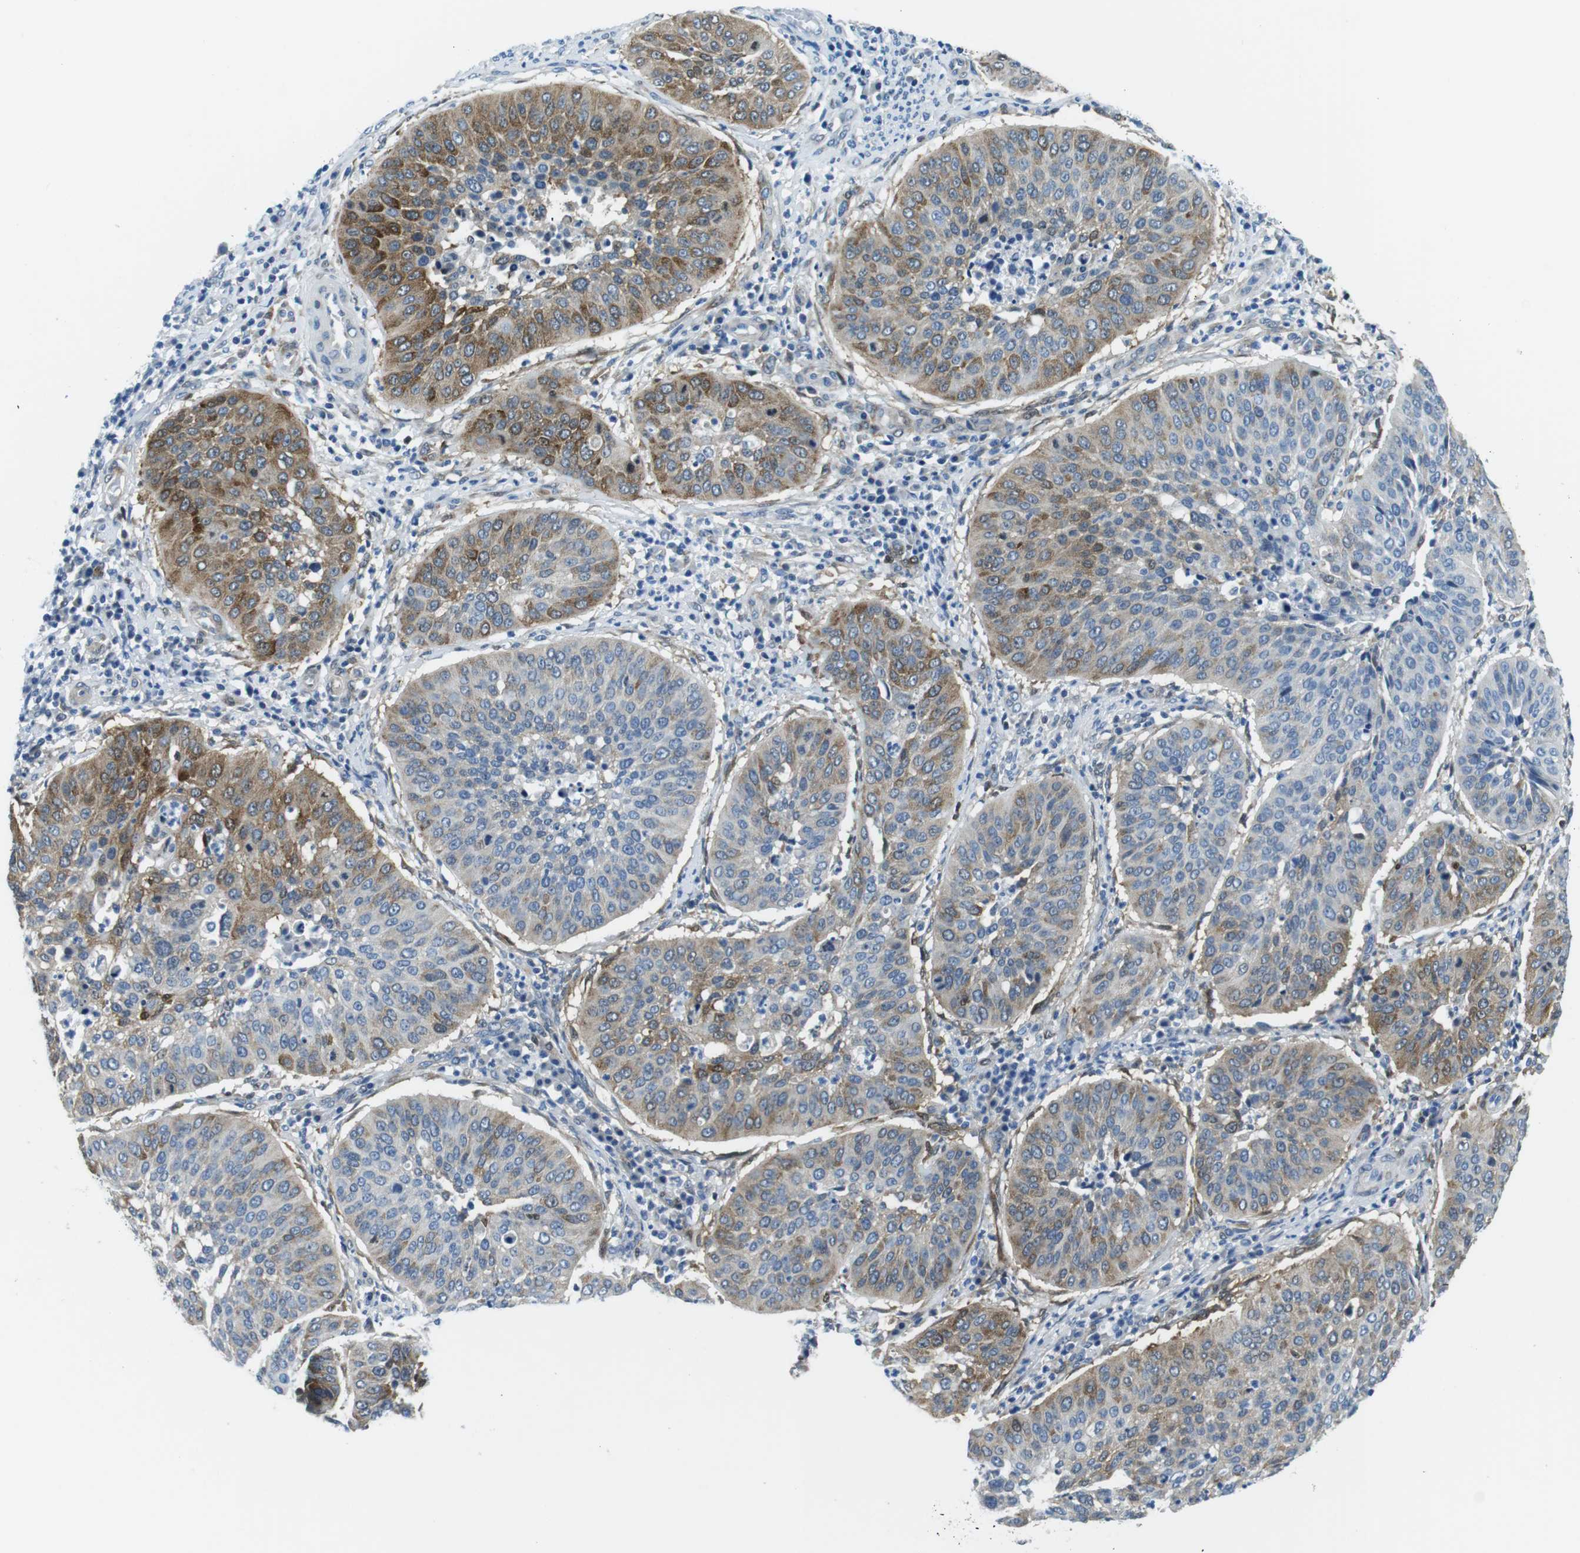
{"staining": {"intensity": "moderate", "quantity": "25%-75%", "location": "cytoplasmic/membranous"}, "tissue": "cervical cancer", "cell_type": "Tumor cells", "image_type": "cancer", "snomed": [{"axis": "morphology", "description": "Normal tissue, NOS"}, {"axis": "morphology", "description": "Squamous cell carcinoma, NOS"}, {"axis": "topography", "description": "Cervix"}], "caption": "Cervical cancer stained with a protein marker displays moderate staining in tumor cells.", "gene": "PHLDA1", "patient": {"sex": "female", "age": 39}}